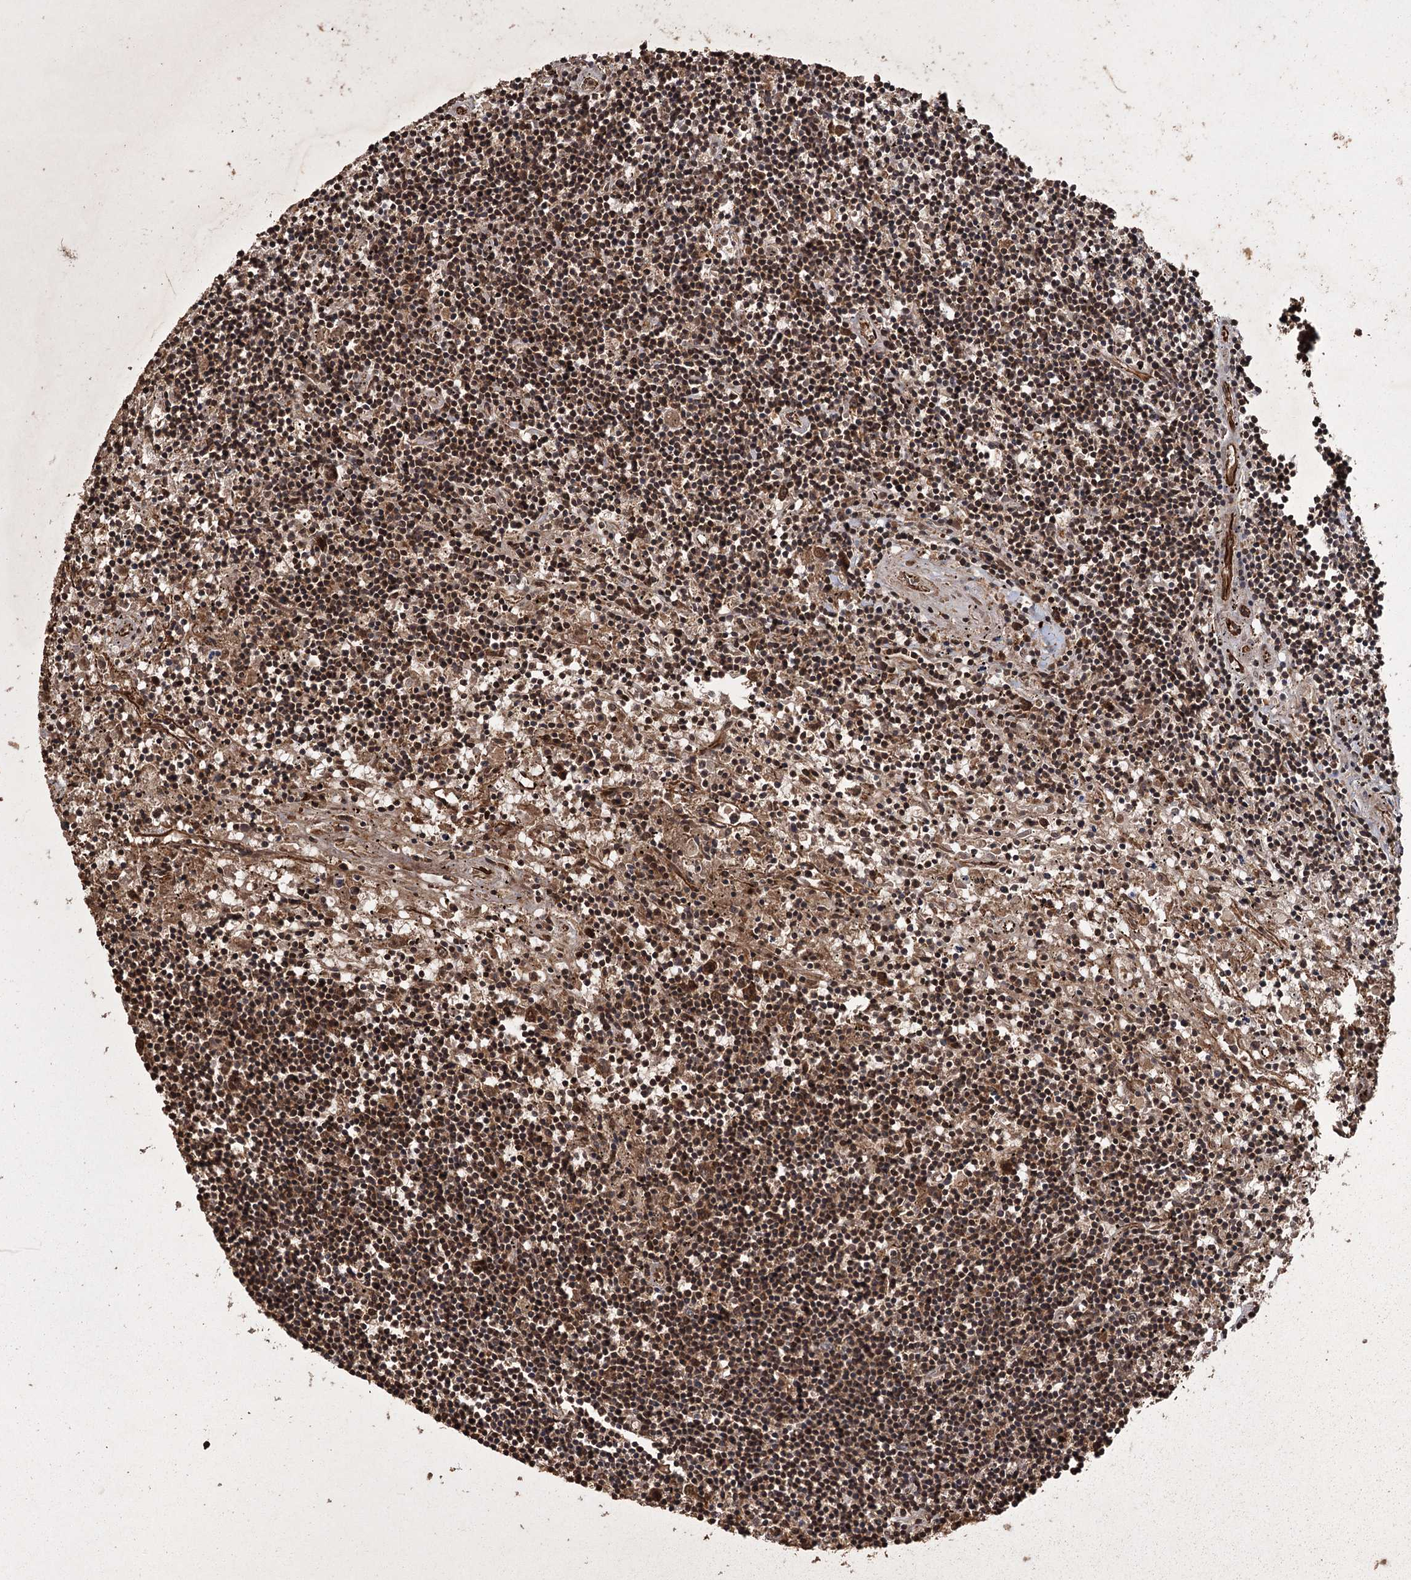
{"staining": {"intensity": "strong", "quantity": "25%-75%", "location": "cytoplasmic/membranous"}, "tissue": "lymphoma", "cell_type": "Tumor cells", "image_type": "cancer", "snomed": [{"axis": "morphology", "description": "Malignant lymphoma, non-Hodgkin's type, Low grade"}, {"axis": "topography", "description": "Spleen"}], "caption": "IHC image of neoplastic tissue: human malignant lymphoma, non-Hodgkin's type (low-grade) stained using IHC demonstrates high levels of strong protein expression localized specifically in the cytoplasmic/membranous of tumor cells, appearing as a cytoplasmic/membranous brown color.", "gene": "RPAP3", "patient": {"sex": "male", "age": 76}}